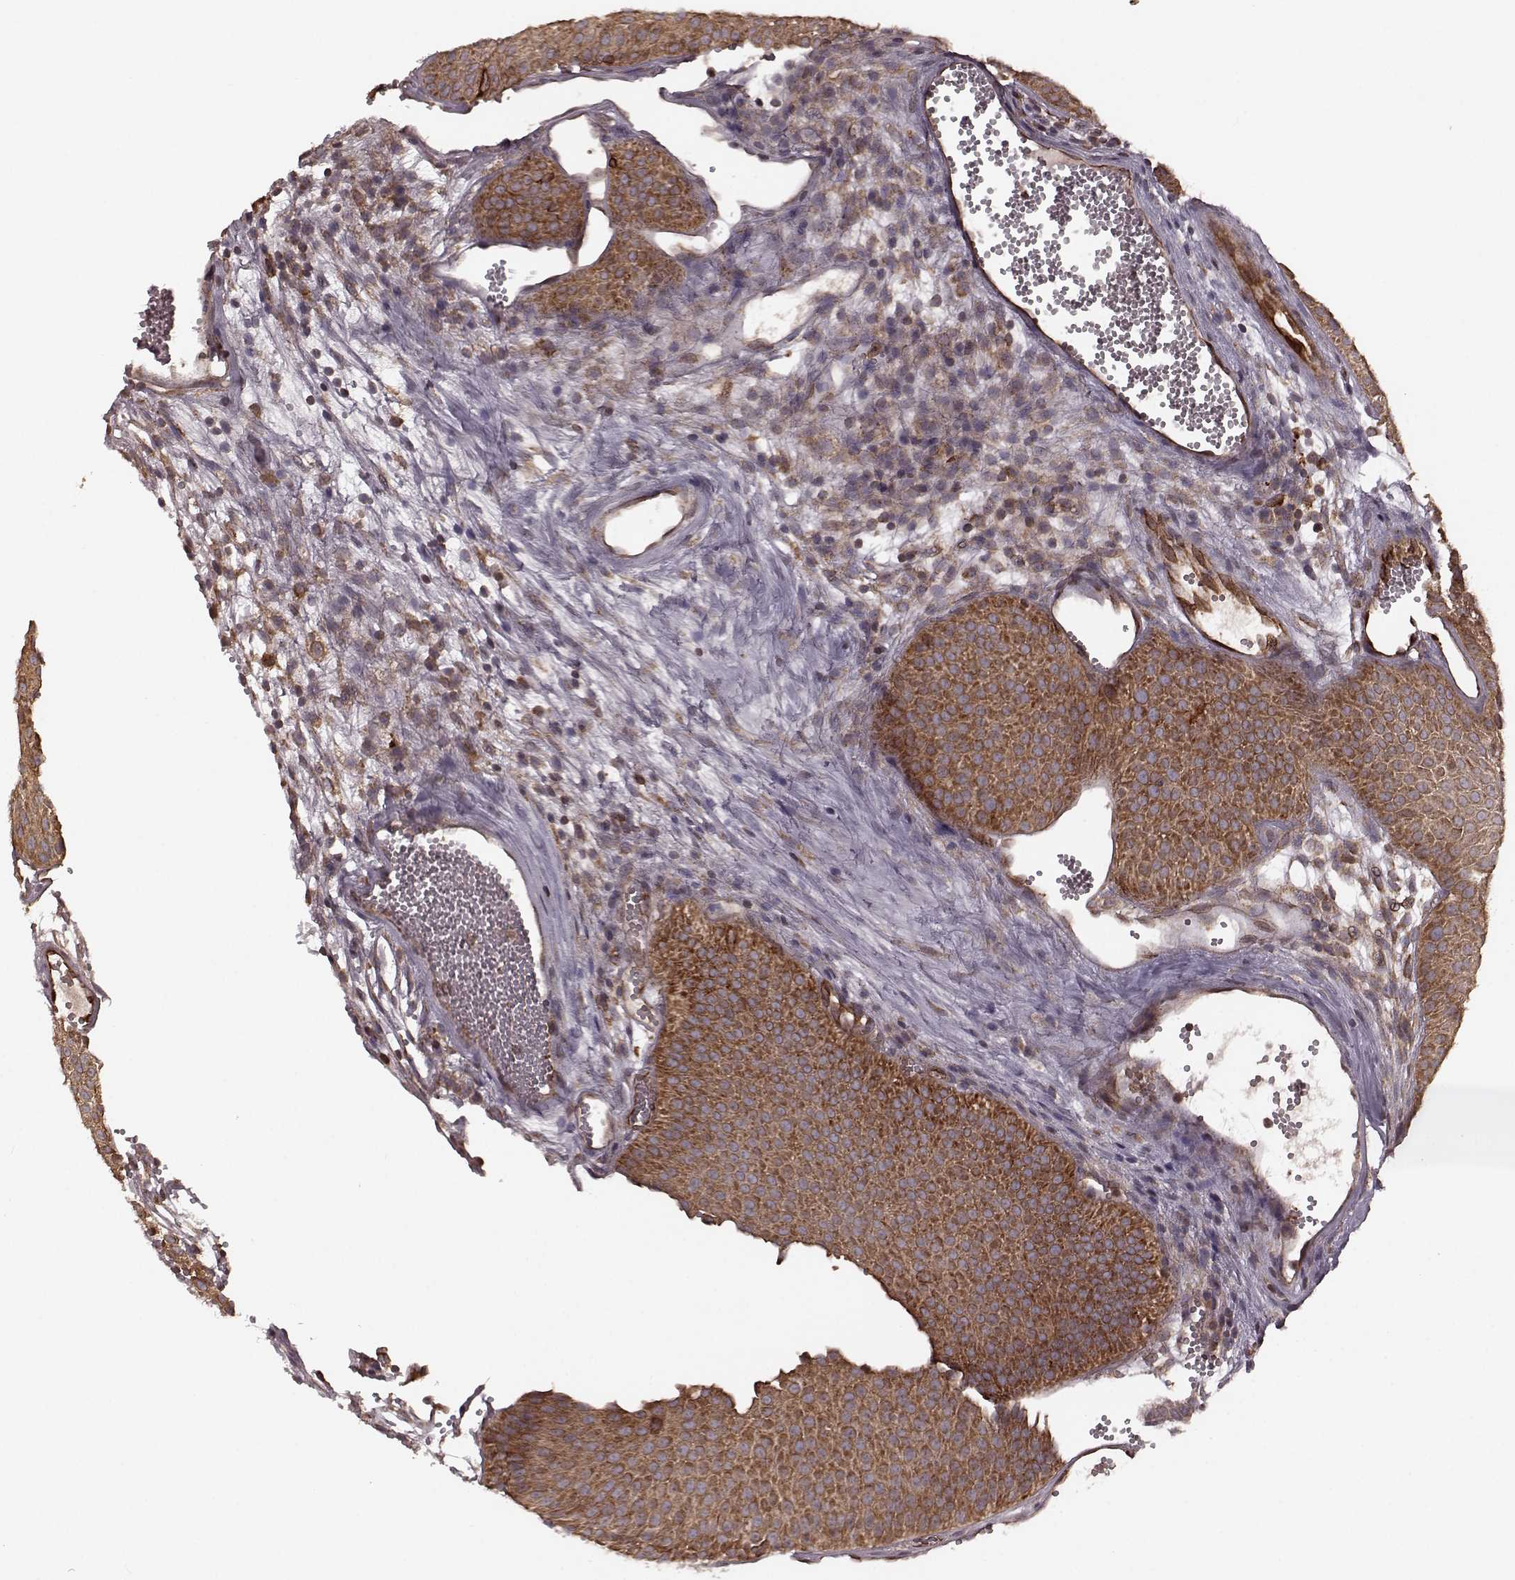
{"staining": {"intensity": "strong", "quantity": ">75%", "location": "cytoplasmic/membranous"}, "tissue": "urothelial cancer", "cell_type": "Tumor cells", "image_type": "cancer", "snomed": [{"axis": "morphology", "description": "Urothelial carcinoma, Low grade"}, {"axis": "topography", "description": "Urinary bladder"}], "caption": "A high-resolution histopathology image shows immunohistochemistry (IHC) staining of urothelial carcinoma (low-grade), which demonstrates strong cytoplasmic/membranous staining in approximately >75% of tumor cells. The staining is performed using DAB (3,3'-diaminobenzidine) brown chromogen to label protein expression. The nuclei are counter-stained blue using hematoxylin.", "gene": "AGPAT1", "patient": {"sex": "male", "age": 52}}